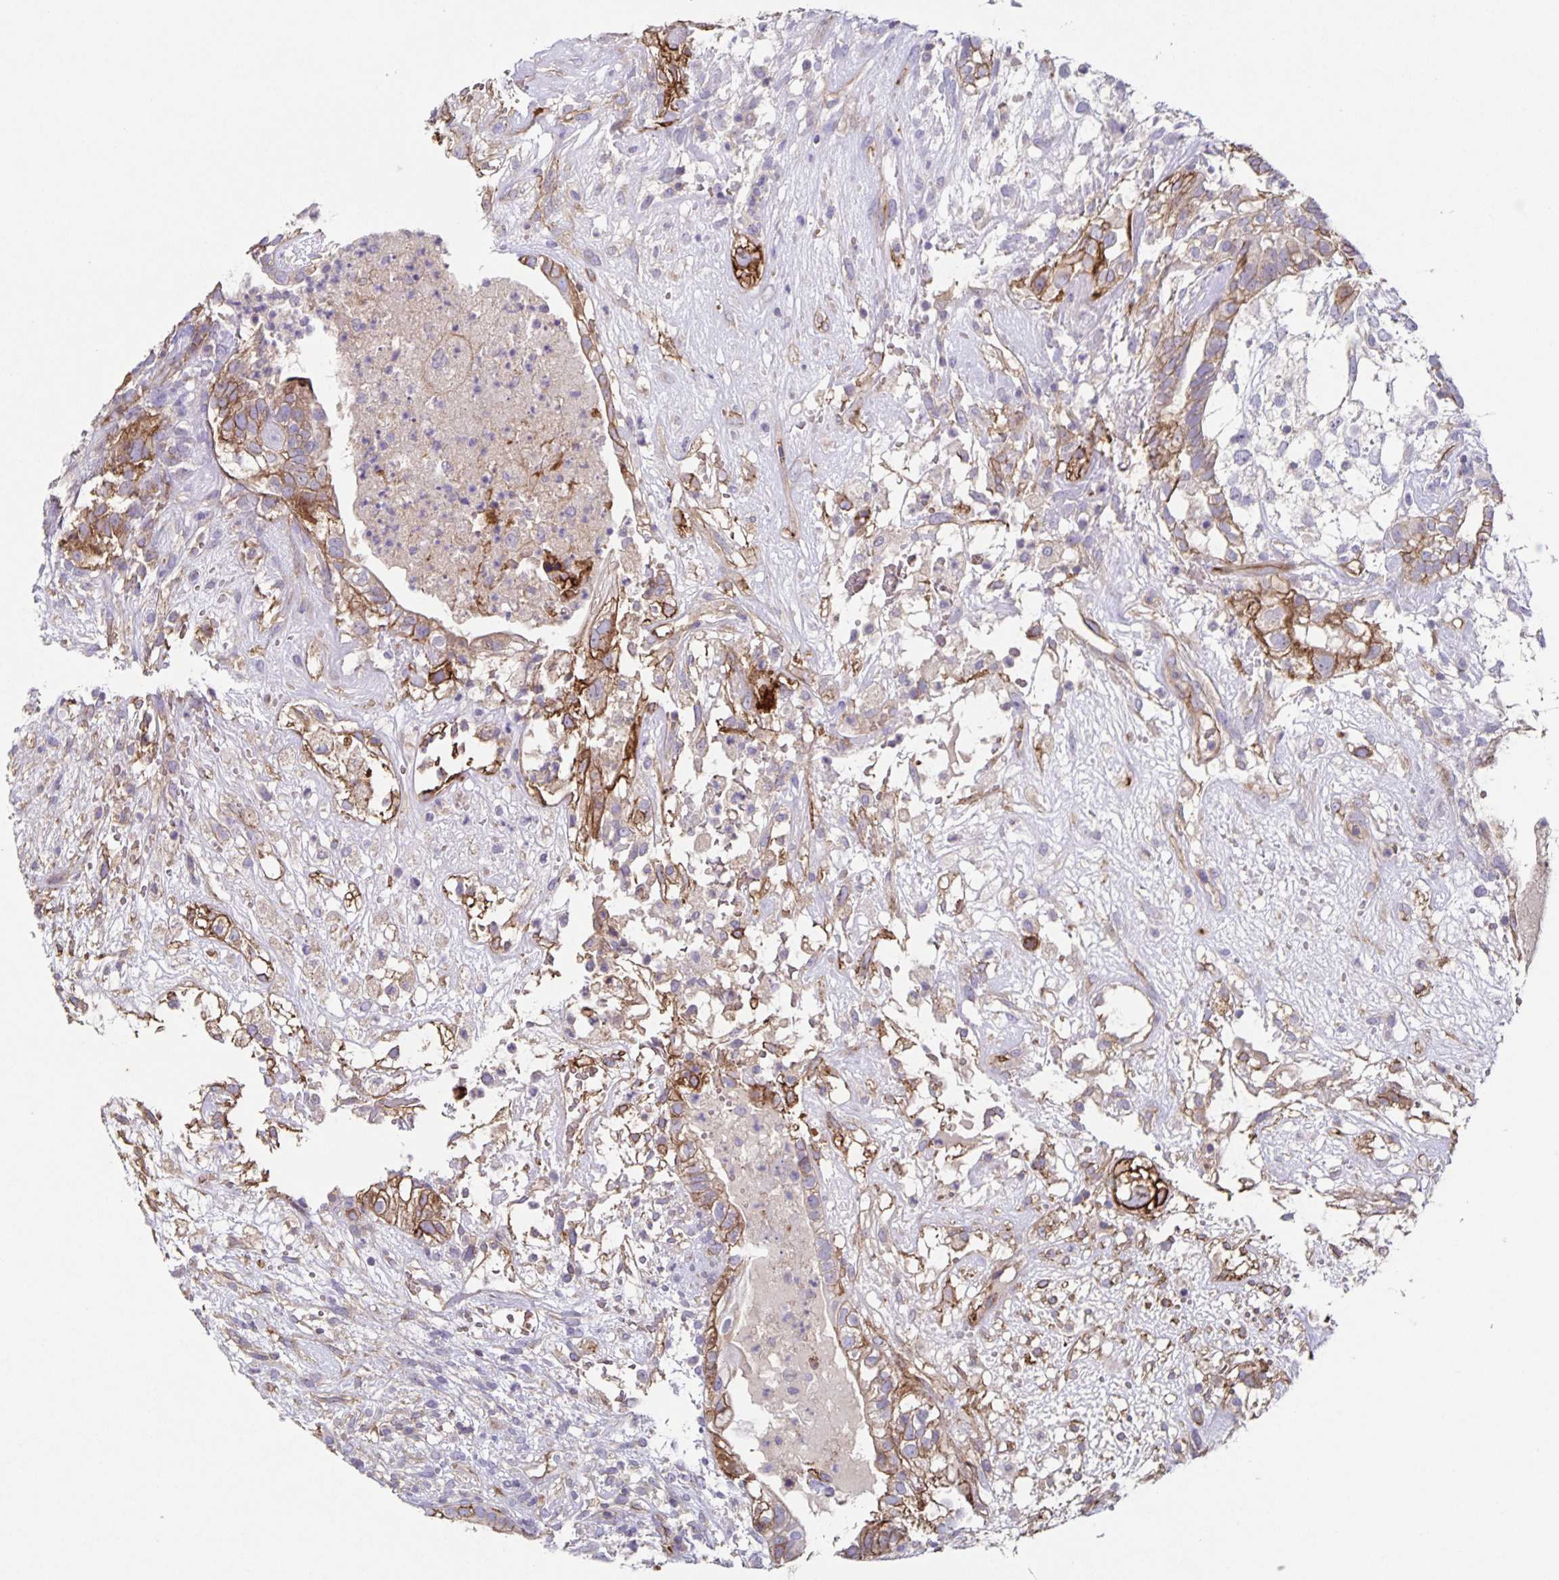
{"staining": {"intensity": "strong", "quantity": "25%-75%", "location": "cytoplasmic/membranous"}, "tissue": "testis cancer", "cell_type": "Tumor cells", "image_type": "cancer", "snomed": [{"axis": "morphology", "description": "Seminoma, NOS"}, {"axis": "morphology", "description": "Carcinoma, Embryonal, NOS"}, {"axis": "topography", "description": "Testis"}], "caption": "Immunohistochemical staining of human testis seminoma shows strong cytoplasmic/membranous protein positivity in about 25%-75% of tumor cells.", "gene": "ITGA2", "patient": {"sex": "male", "age": 41}}